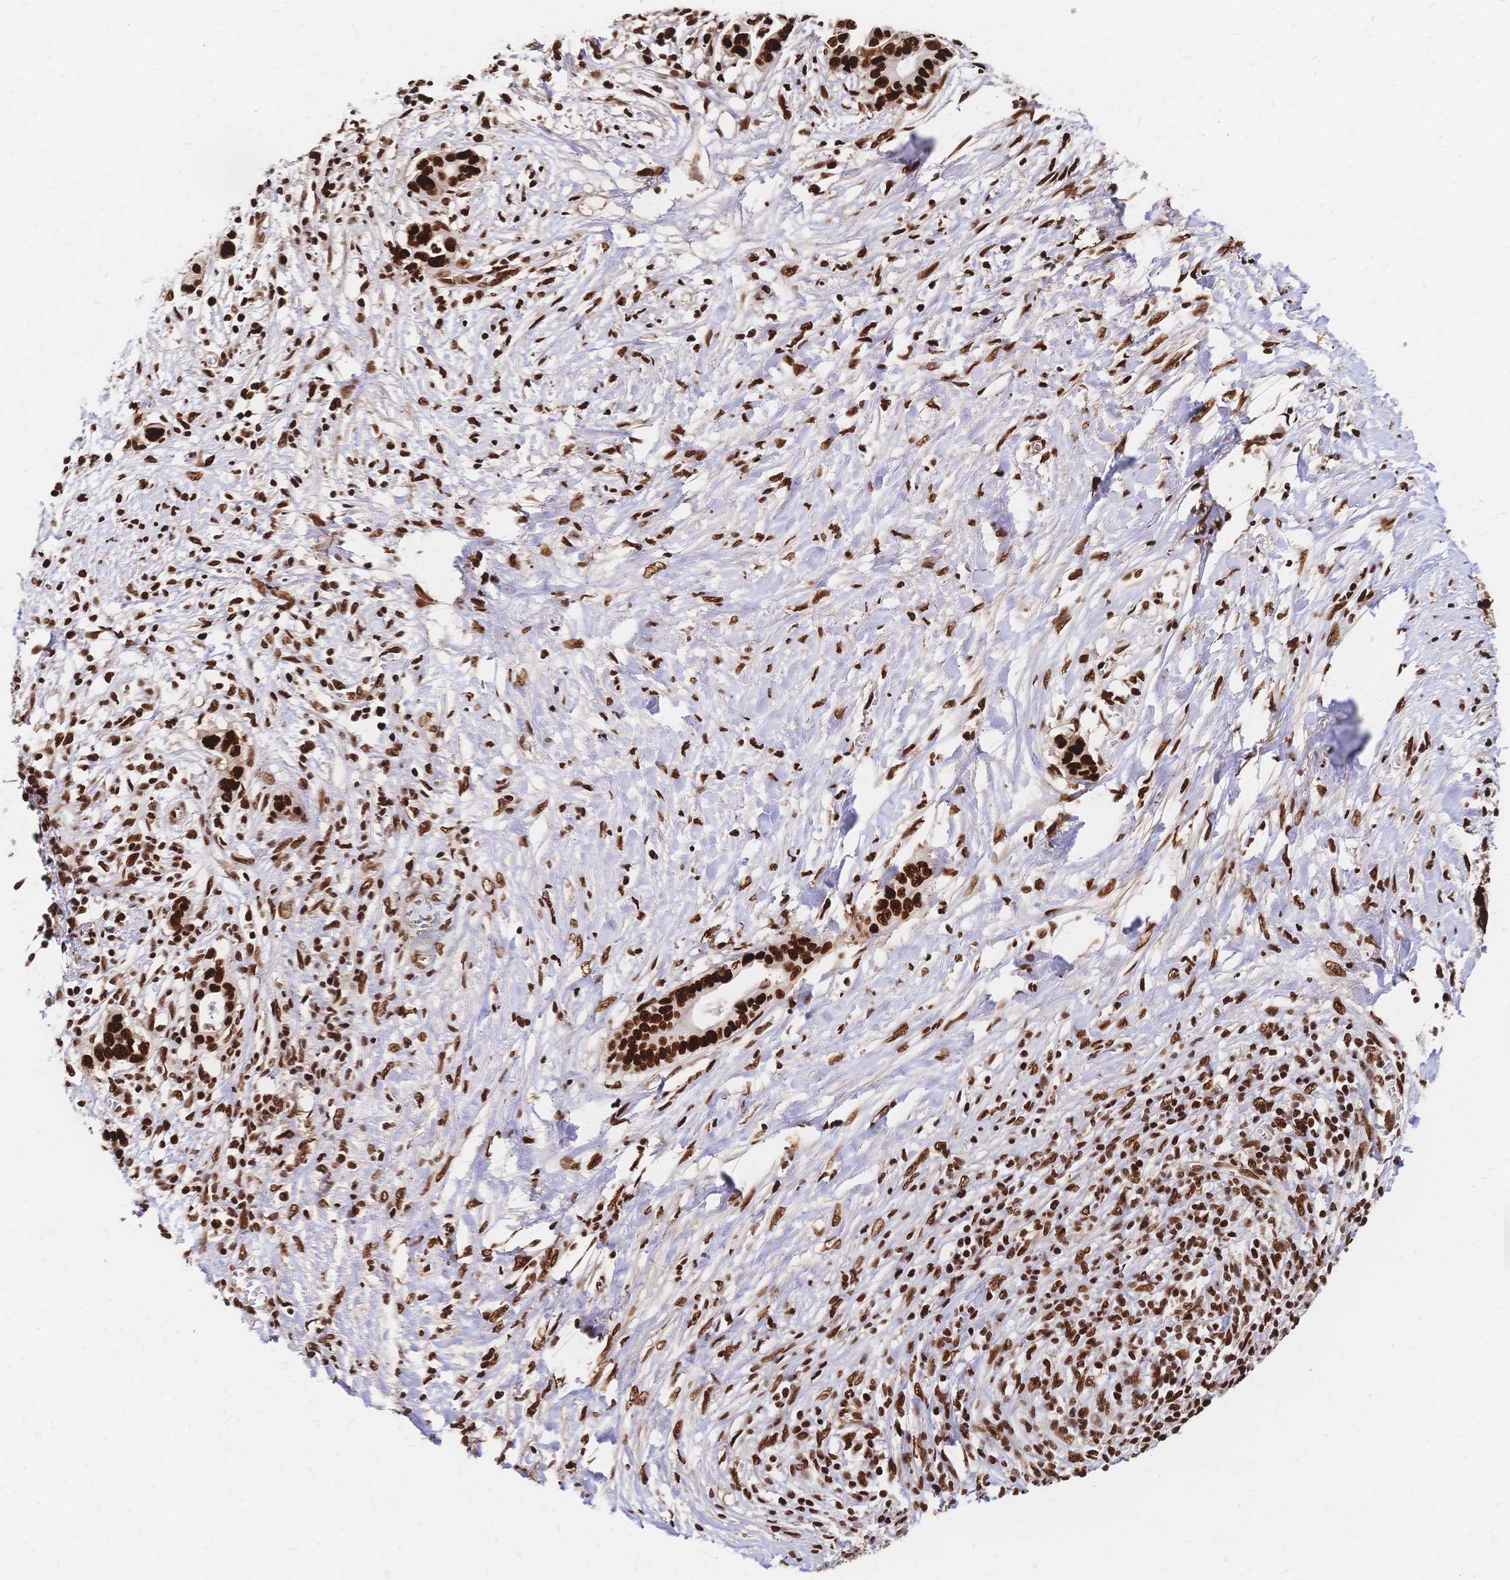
{"staining": {"intensity": "strong", "quantity": ">75%", "location": "nuclear"}, "tissue": "pancreatic cancer", "cell_type": "Tumor cells", "image_type": "cancer", "snomed": [{"axis": "morphology", "description": "Adenocarcinoma, NOS"}, {"axis": "topography", "description": "Pancreas"}], "caption": "Immunohistochemistry micrograph of human pancreatic cancer stained for a protein (brown), which demonstrates high levels of strong nuclear expression in approximately >75% of tumor cells.", "gene": "HDGF", "patient": {"sex": "male", "age": 61}}